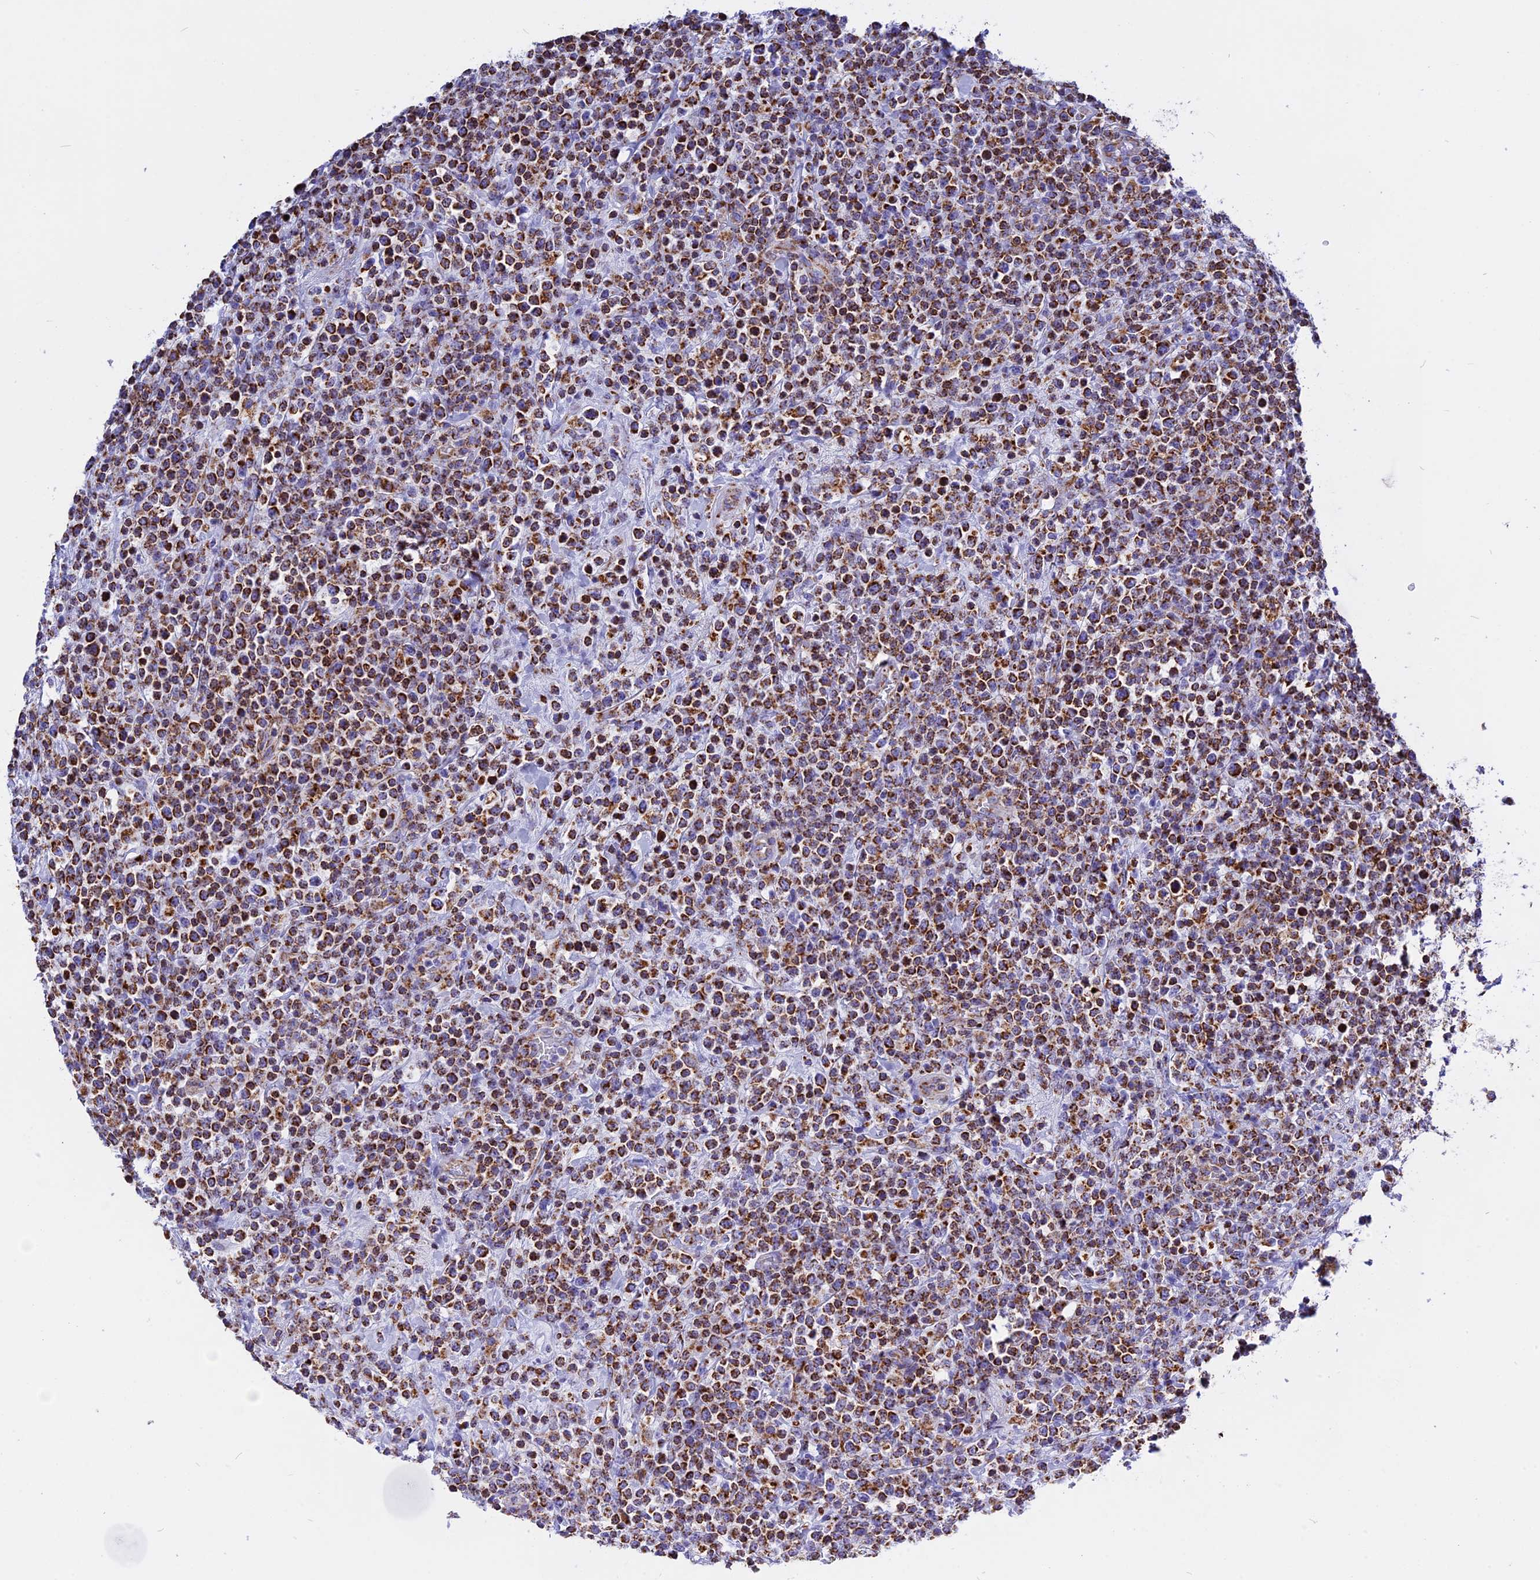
{"staining": {"intensity": "strong", "quantity": "25%-75%", "location": "cytoplasmic/membranous"}, "tissue": "lymphoma", "cell_type": "Tumor cells", "image_type": "cancer", "snomed": [{"axis": "morphology", "description": "Malignant lymphoma, non-Hodgkin's type, High grade"}, {"axis": "topography", "description": "Colon"}], "caption": "Protein analysis of lymphoma tissue exhibits strong cytoplasmic/membranous staining in about 25%-75% of tumor cells. The staining is performed using DAB (3,3'-diaminobenzidine) brown chromogen to label protein expression. The nuclei are counter-stained blue using hematoxylin.", "gene": "VDAC2", "patient": {"sex": "female", "age": 53}}